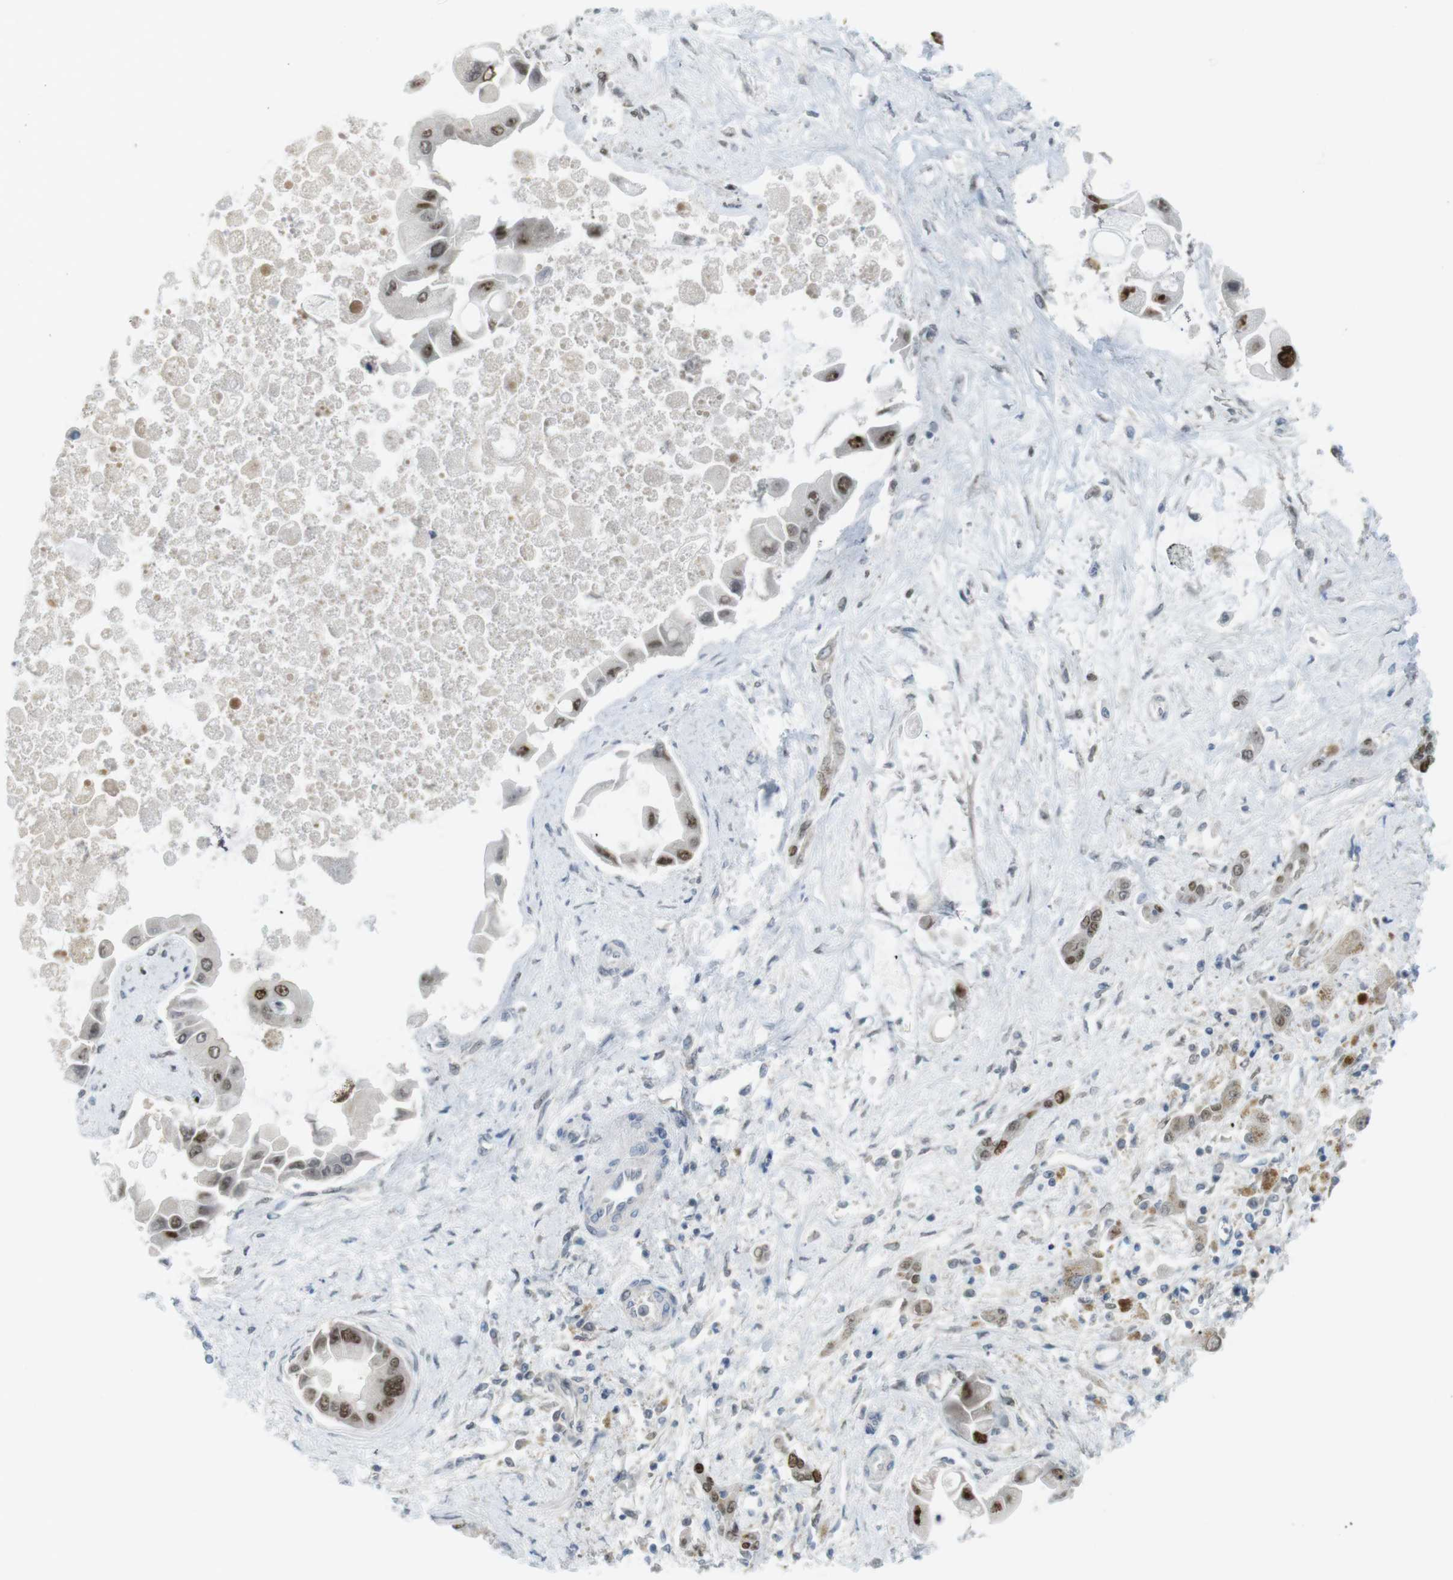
{"staining": {"intensity": "moderate", "quantity": ">75%", "location": "nuclear"}, "tissue": "liver cancer", "cell_type": "Tumor cells", "image_type": "cancer", "snomed": [{"axis": "morphology", "description": "Cholangiocarcinoma"}, {"axis": "topography", "description": "Liver"}], "caption": "A micrograph of liver cholangiocarcinoma stained for a protein demonstrates moderate nuclear brown staining in tumor cells.", "gene": "RCC1", "patient": {"sex": "male", "age": 50}}